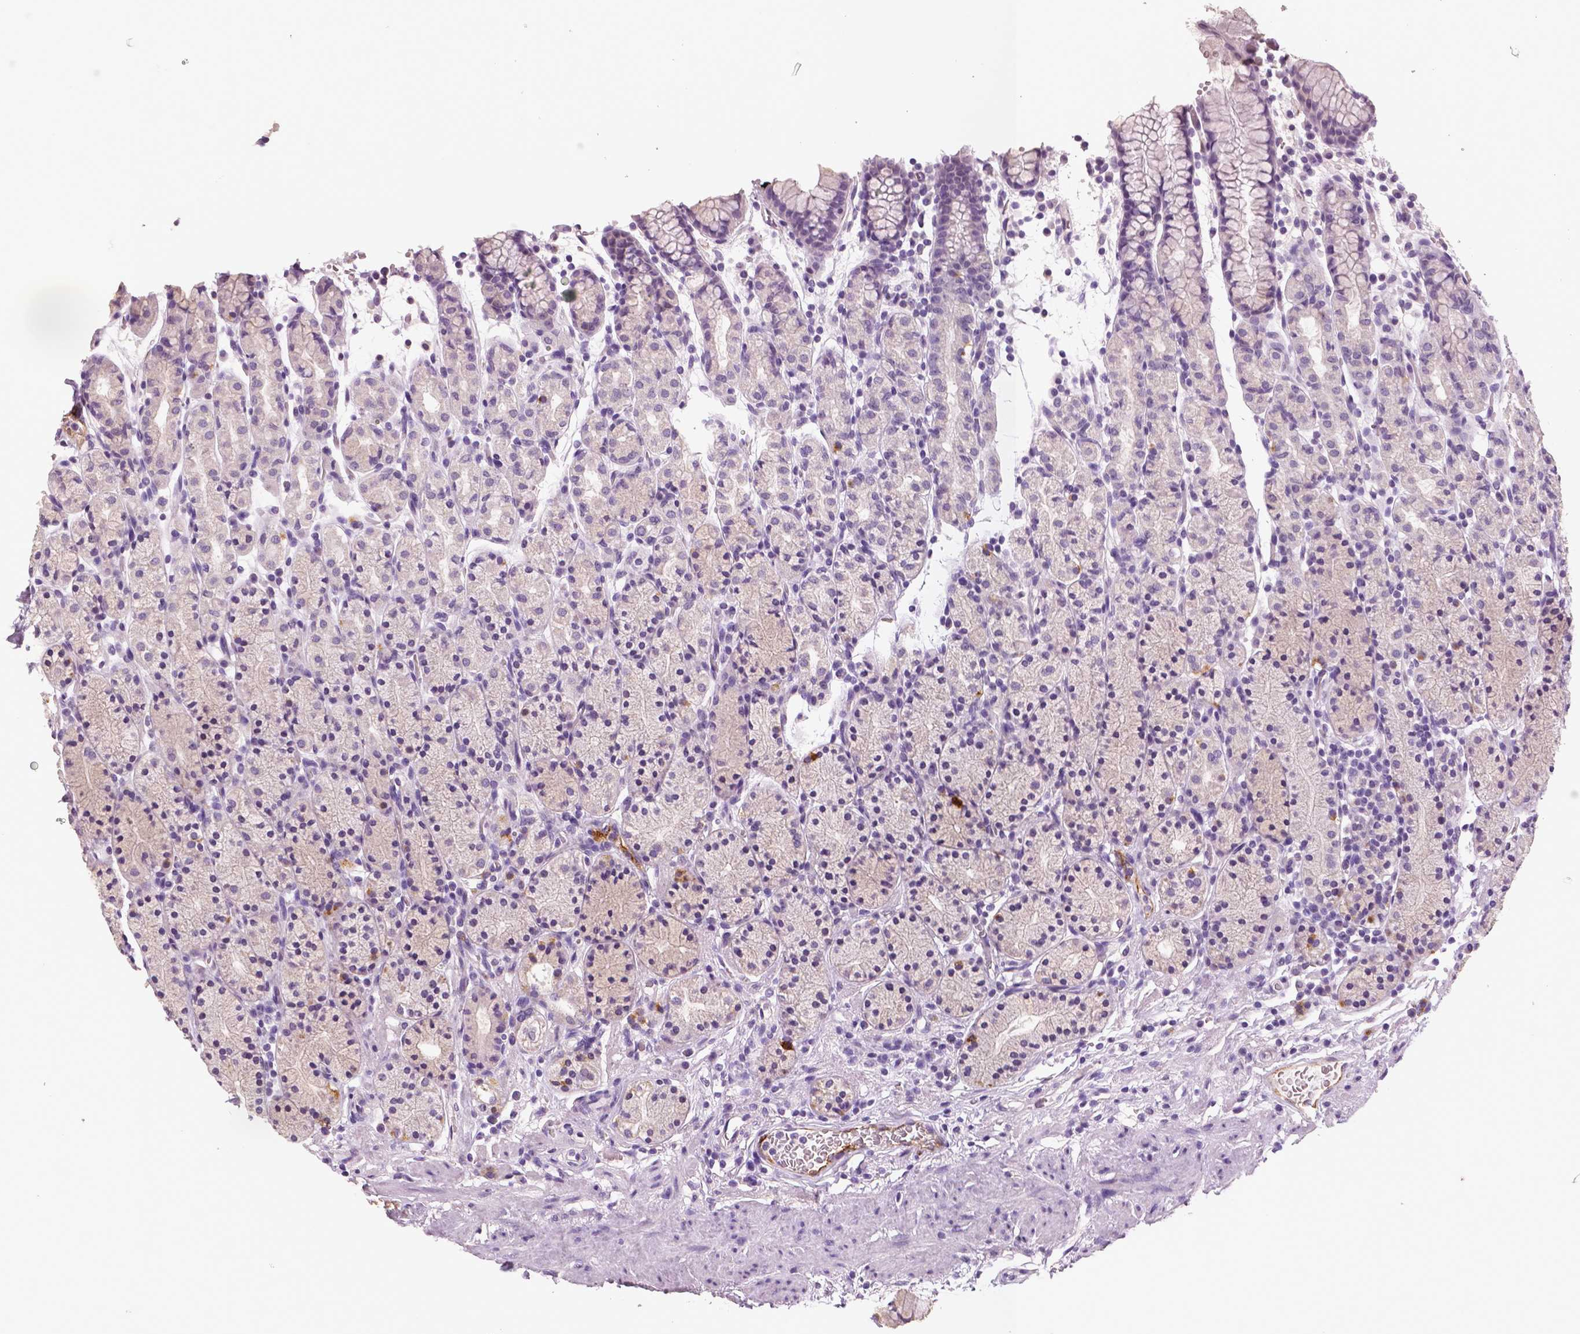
{"staining": {"intensity": "moderate", "quantity": "<25%", "location": "cytoplasmic/membranous"}, "tissue": "stomach", "cell_type": "Glandular cells", "image_type": "normal", "snomed": [{"axis": "morphology", "description": "Normal tissue, NOS"}, {"axis": "topography", "description": "Stomach, upper"}, {"axis": "topography", "description": "Stomach"}], "caption": "Immunohistochemistry histopathology image of unremarkable human stomach stained for a protein (brown), which demonstrates low levels of moderate cytoplasmic/membranous staining in about <25% of glandular cells.", "gene": "TSPAN7", "patient": {"sex": "male", "age": 62}}